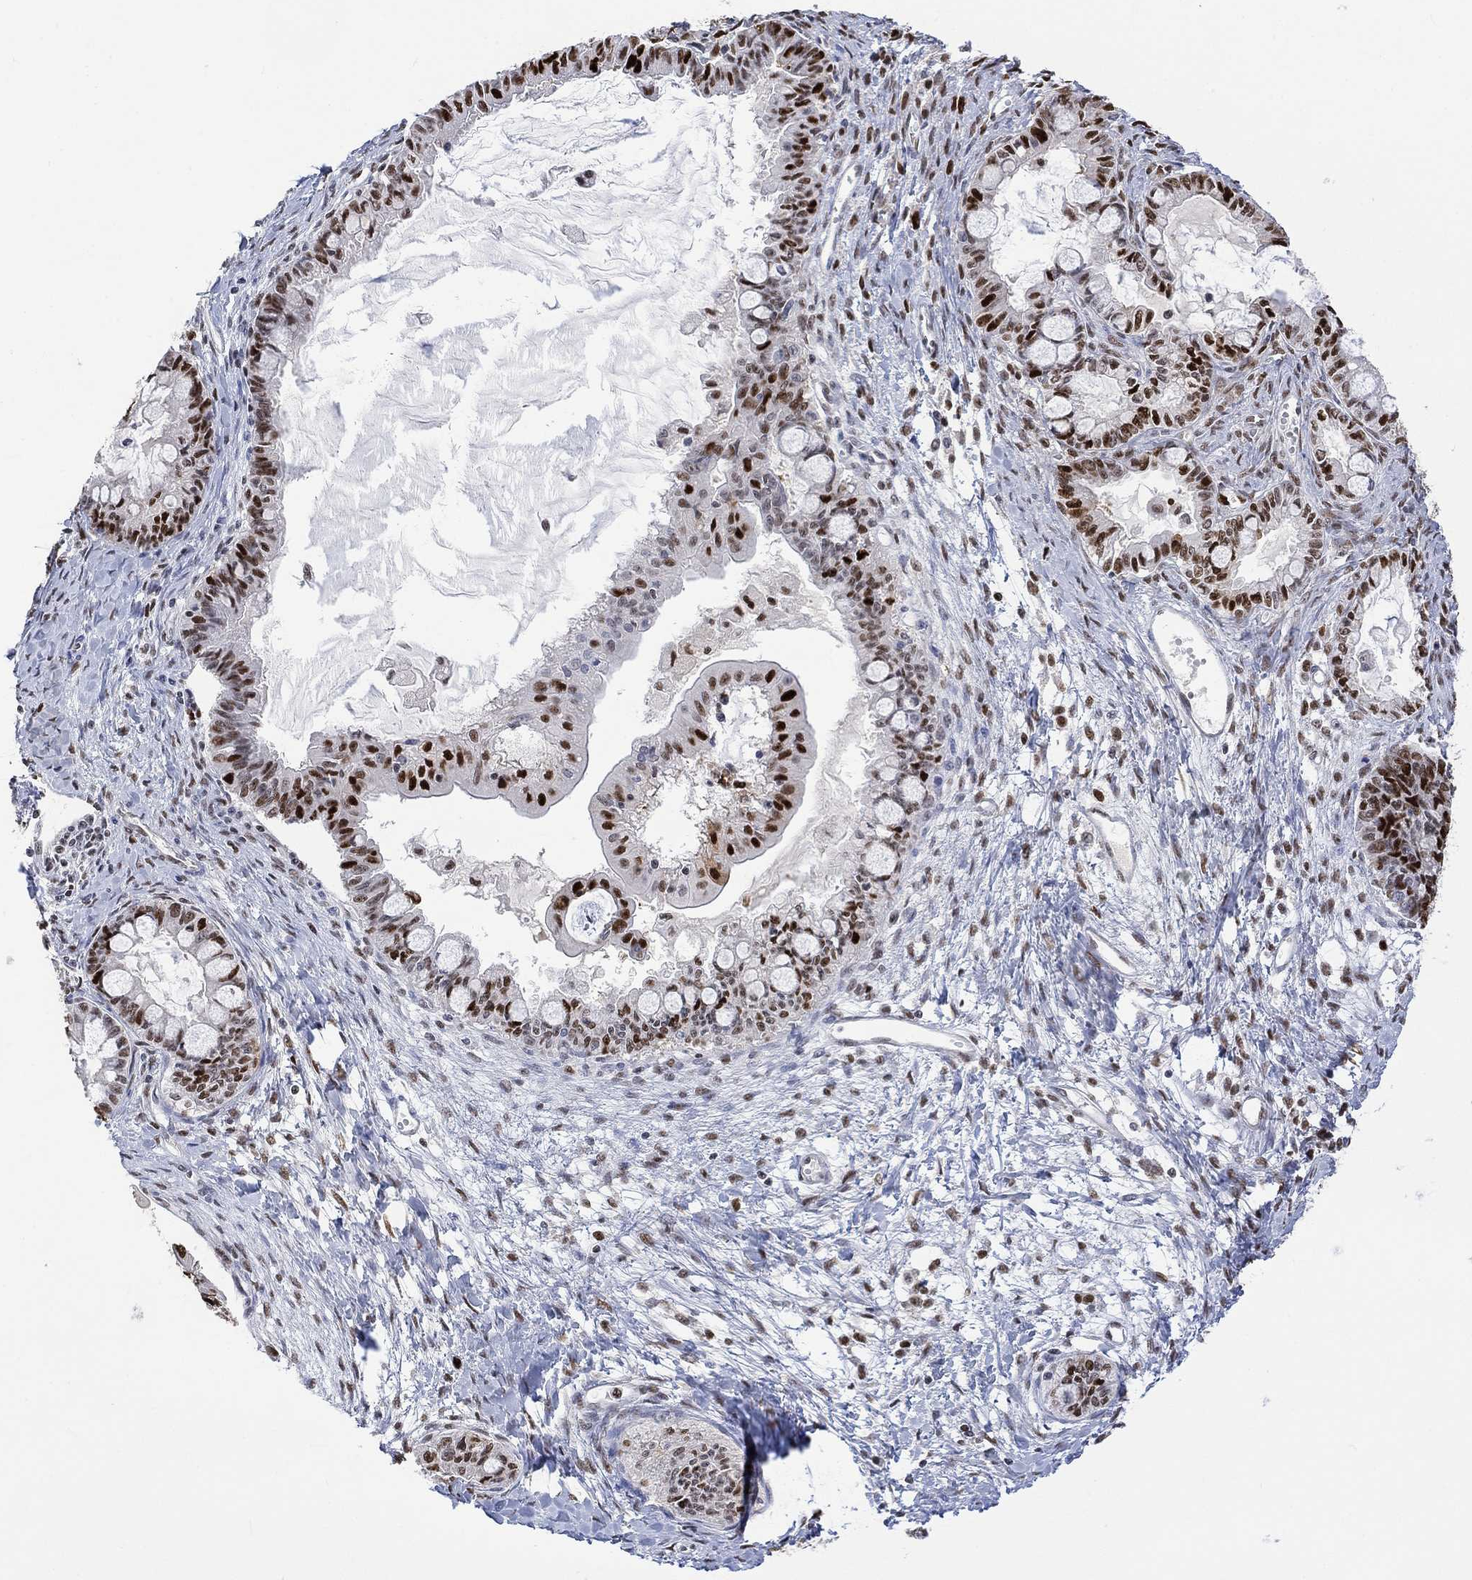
{"staining": {"intensity": "strong", "quantity": ">75%", "location": "nuclear"}, "tissue": "ovarian cancer", "cell_type": "Tumor cells", "image_type": "cancer", "snomed": [{"axis": "morphology", "description": "Cystadenocarcinoma, mucinous, NOS"}, {"axis": "topography", "description": "Ovary"}], "caption": "This image shows ovarian cancer (mucinous cystadenocarcinoma) stained with immunohistochemistry (IHC) to label a protein in brown. The nuclear of tumor cells show strong positivity for the protein. Nuclei are counter-stained blue.", "gene": "RAD54L2", "patient": {"sex": "female", "age": 63}}